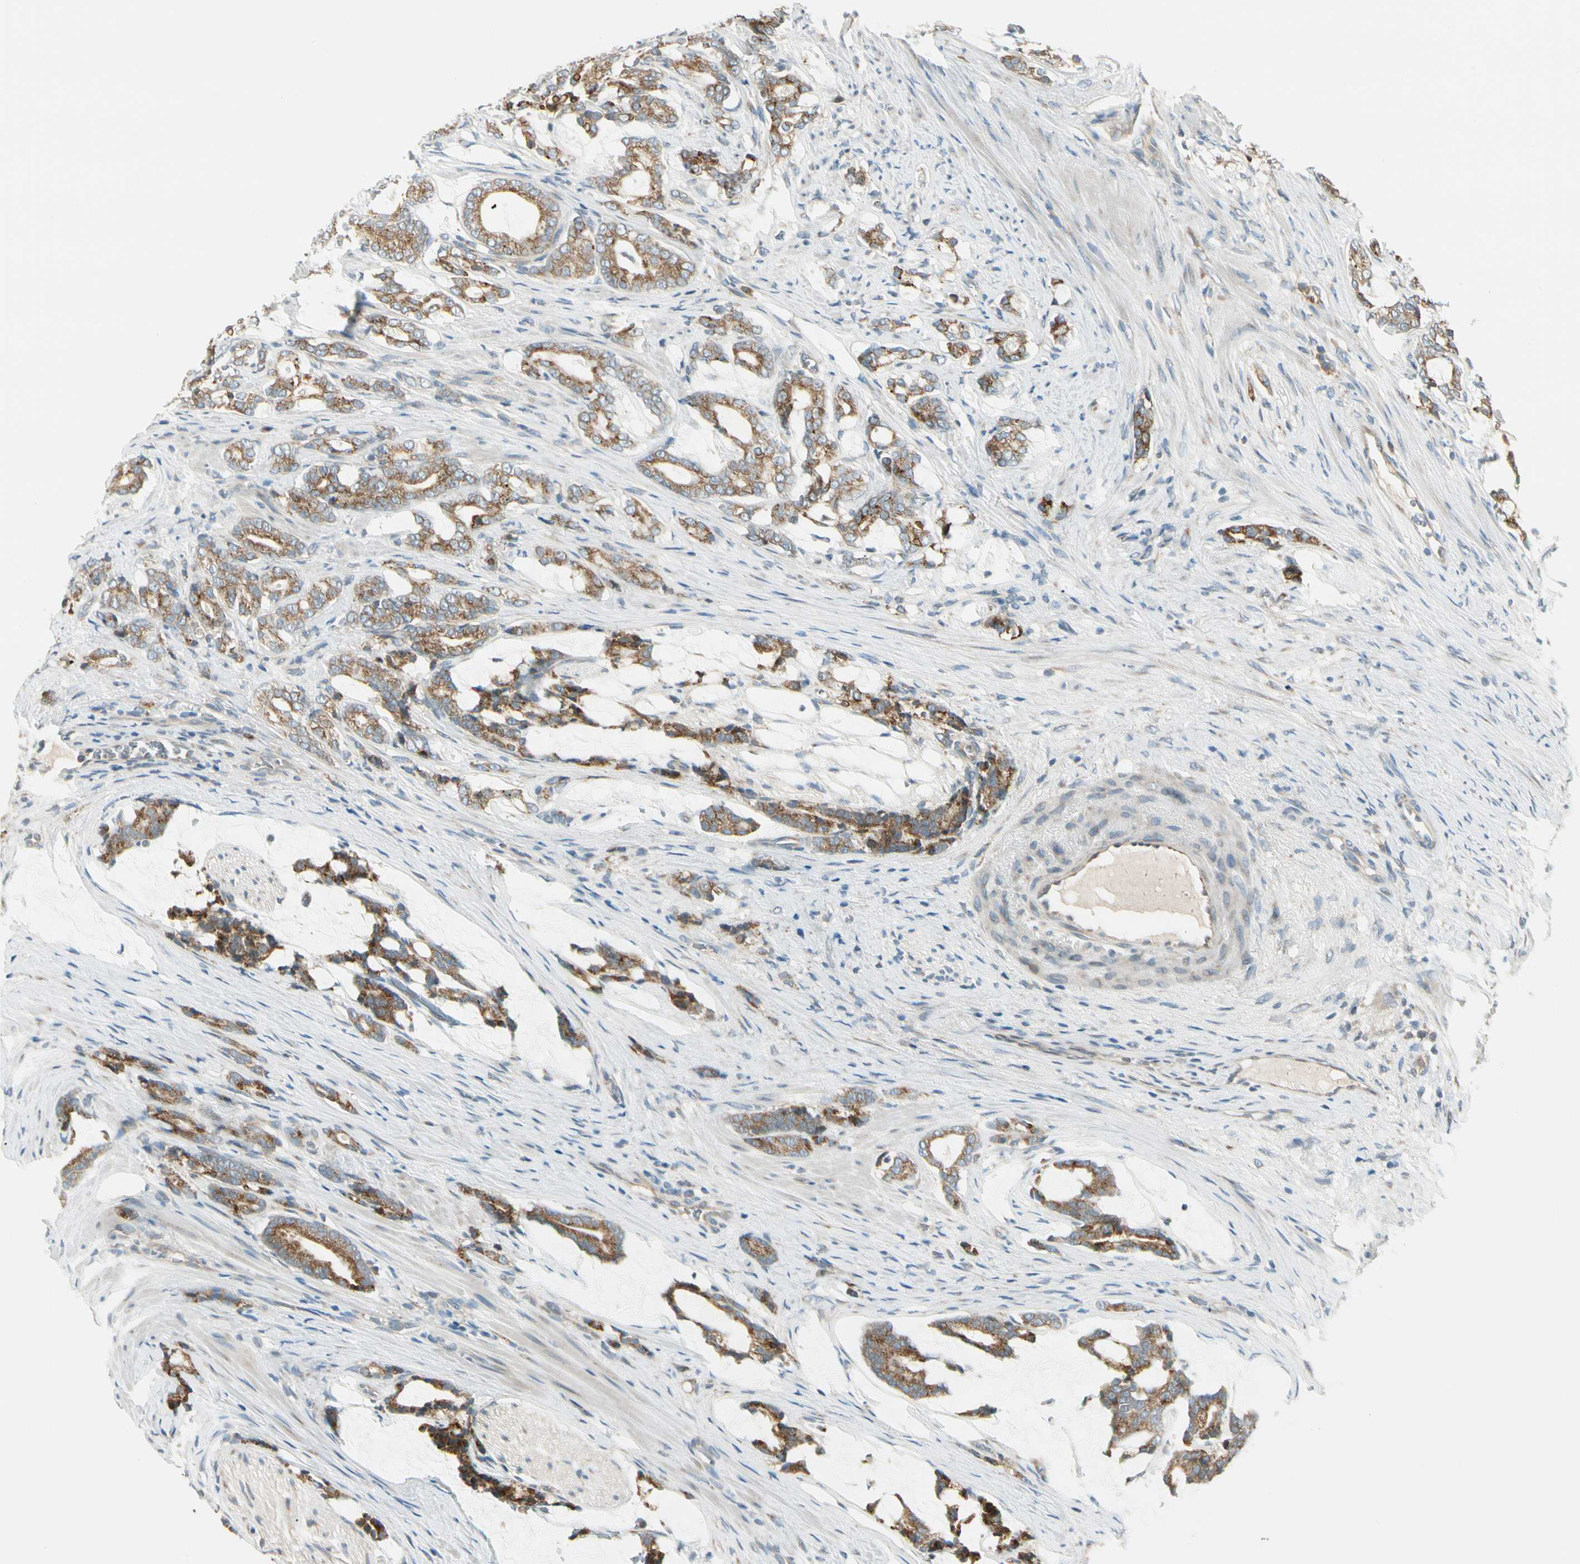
{"staining": {"intensity": "moderate", "quantity": ">75%", "location": "cytoplasmic/membranous"}, "tissue": "prostate cancer", "cell_type": "Tumor cells", "image_type": "cancer", "snomed": [{"axis": "morphology", "description": "Adenocarcinoma, Low grade"}, {"axis": "topography", "description": "Prostate"}], "caption": "Human low-grade adenocarcinoma (prostate) stained for a protein (brown) displays moderate cytoplasmic/membranous positive staining in approximately >75% of tumor cells.", "gene": "BNIP1", "patient": {"sex": "male", "age": 58}}